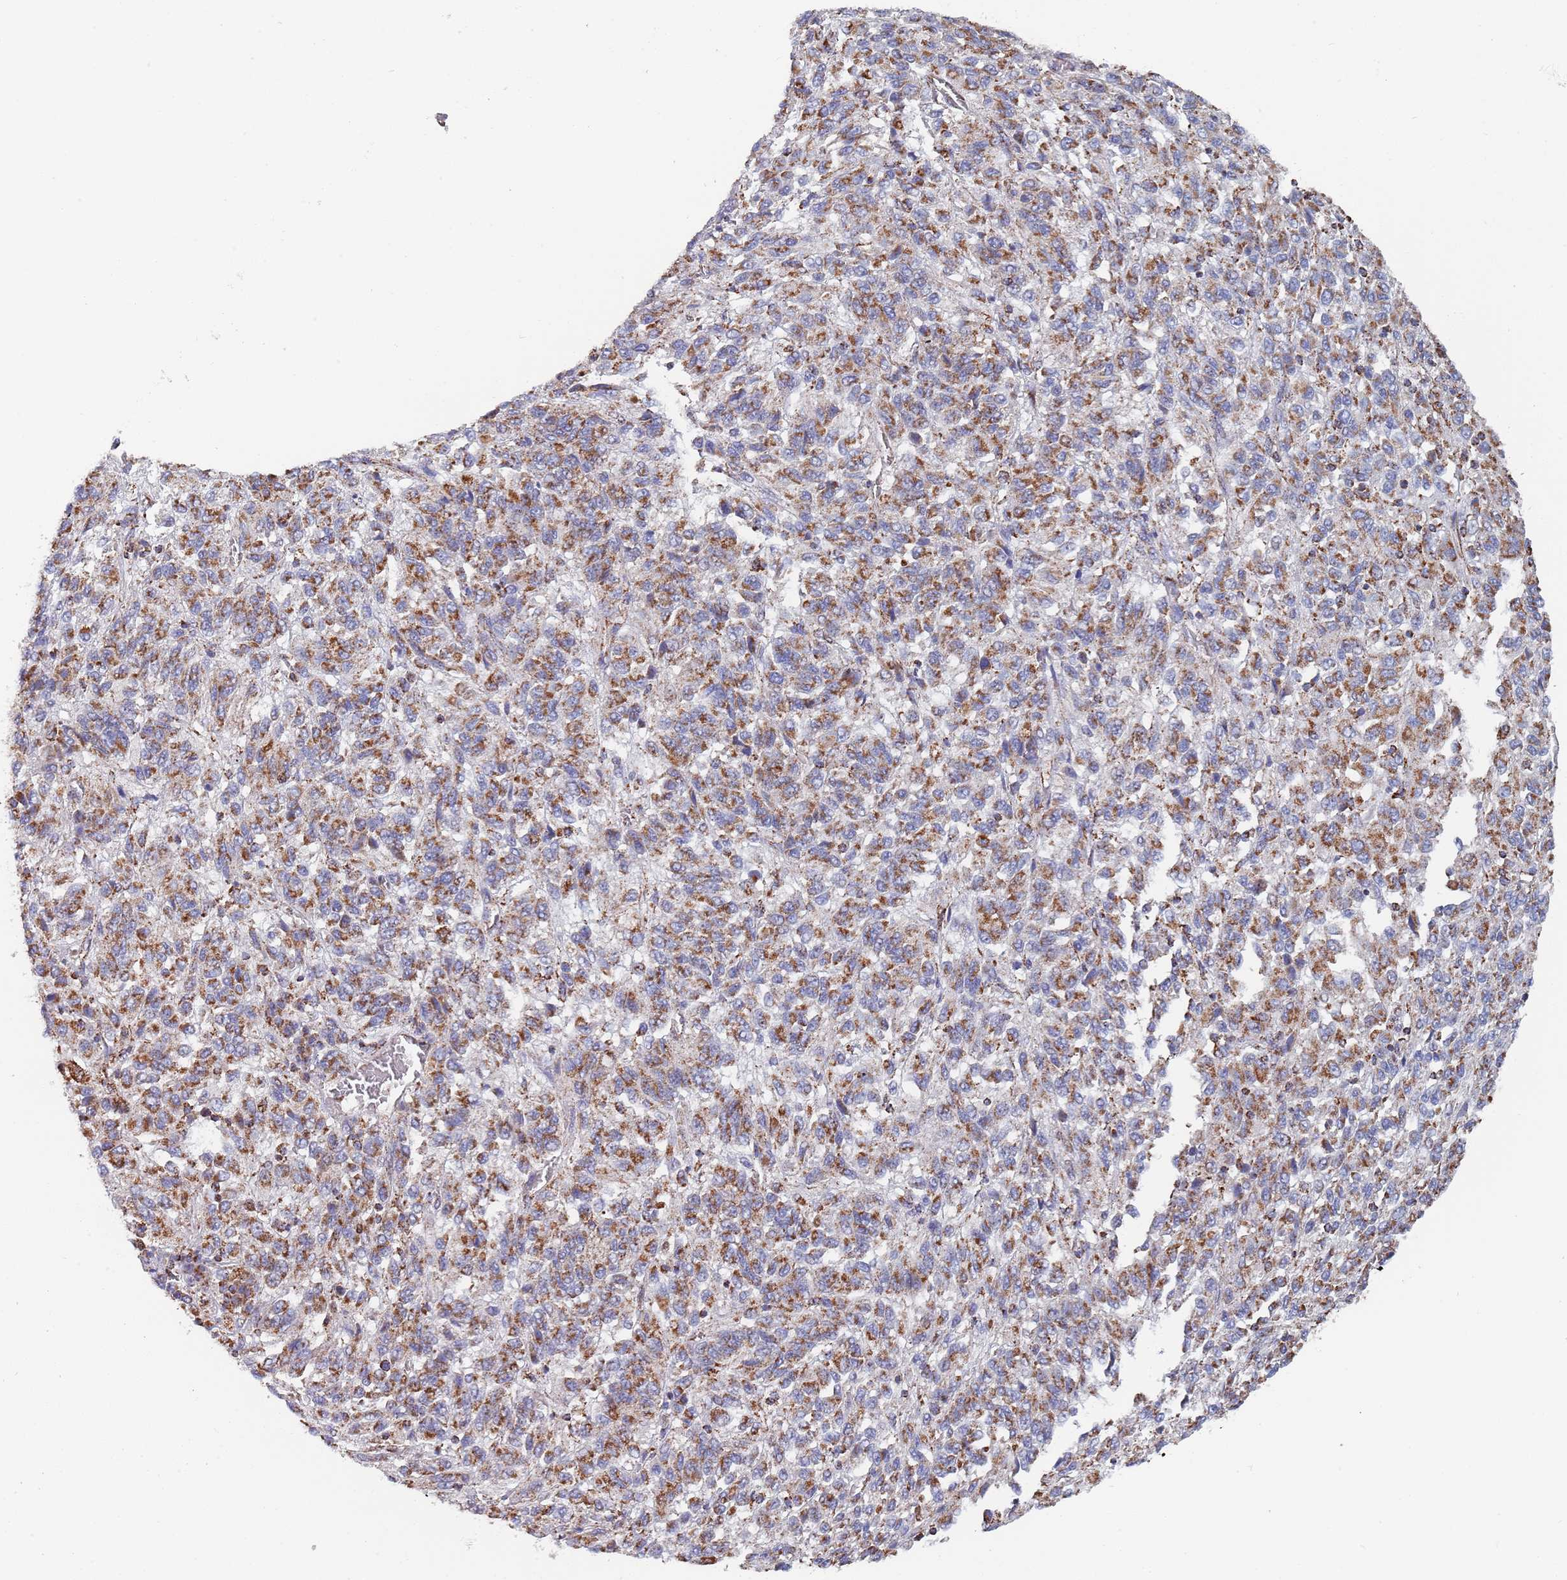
{"staining": {"intensity": "moderate", "quantity": ">75%", "location": "cytoplasmic/membranous"}, "tissue": "melanoma", "cell_type": "Tumor cells", "image_type": "cancer", "snomed": [{"axis": "morphology", "description": "Malignant melanoma, Metastatic site"}, {"axis": "topography", "description": "Lung"}], "caption": "Melanoma stained with DAB (3,3'-diaminobenzidine) immunohistochemistry displays medium levels of moderate cytoplasmic/membranous expression in approximately >75% of tumor cells. (Stains: DAB in brown, nuclei in blue, Microscopy: brightfield microscopy at high magnification).", "gene": "PGP", "patient": {"sex": "male", "age": 64}}